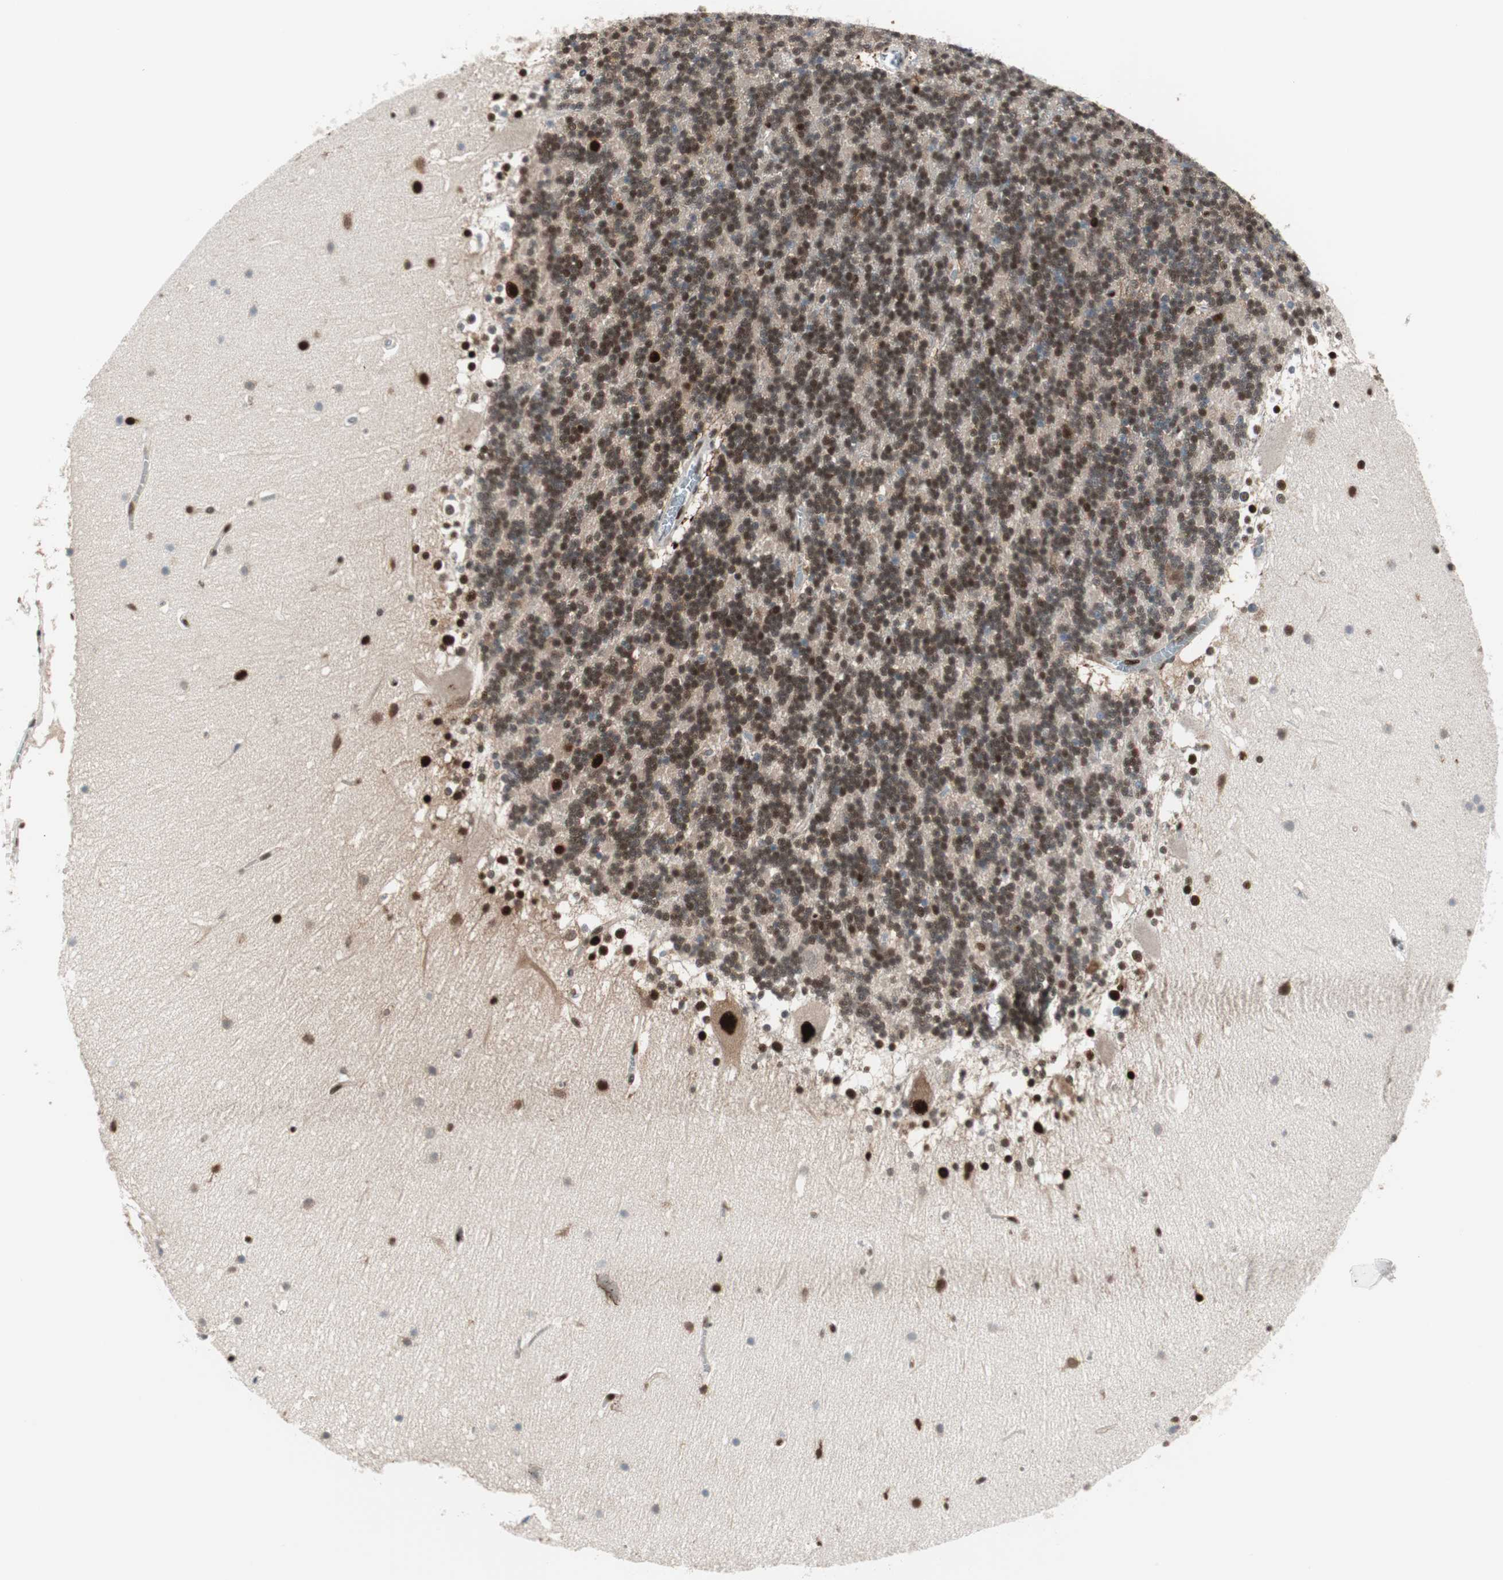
{"staining": {"intensity": "strong", "quantity": ">75%", "location": "nuclear"}, "tissue": "cerebellum", "cell_type": "Cells in granular layer", "image_type": "normal", "snomed": [{"axis": "morphology", "description": "Normal tissue, NOS"}, {"axis": "topography", "description": "Cerebellum"}], "caption": "Immunohistochemical staining of benign cerebellum reveals high levels of strong nuclear staining in about >75% of cells in granular layer. The protein is stained brown, and the nuclei are stained in blue (DAB IHC with brightfield microscopy, high magnification).", "gene": "PSME3", "patient": {"sex": "female", "age": 19}}